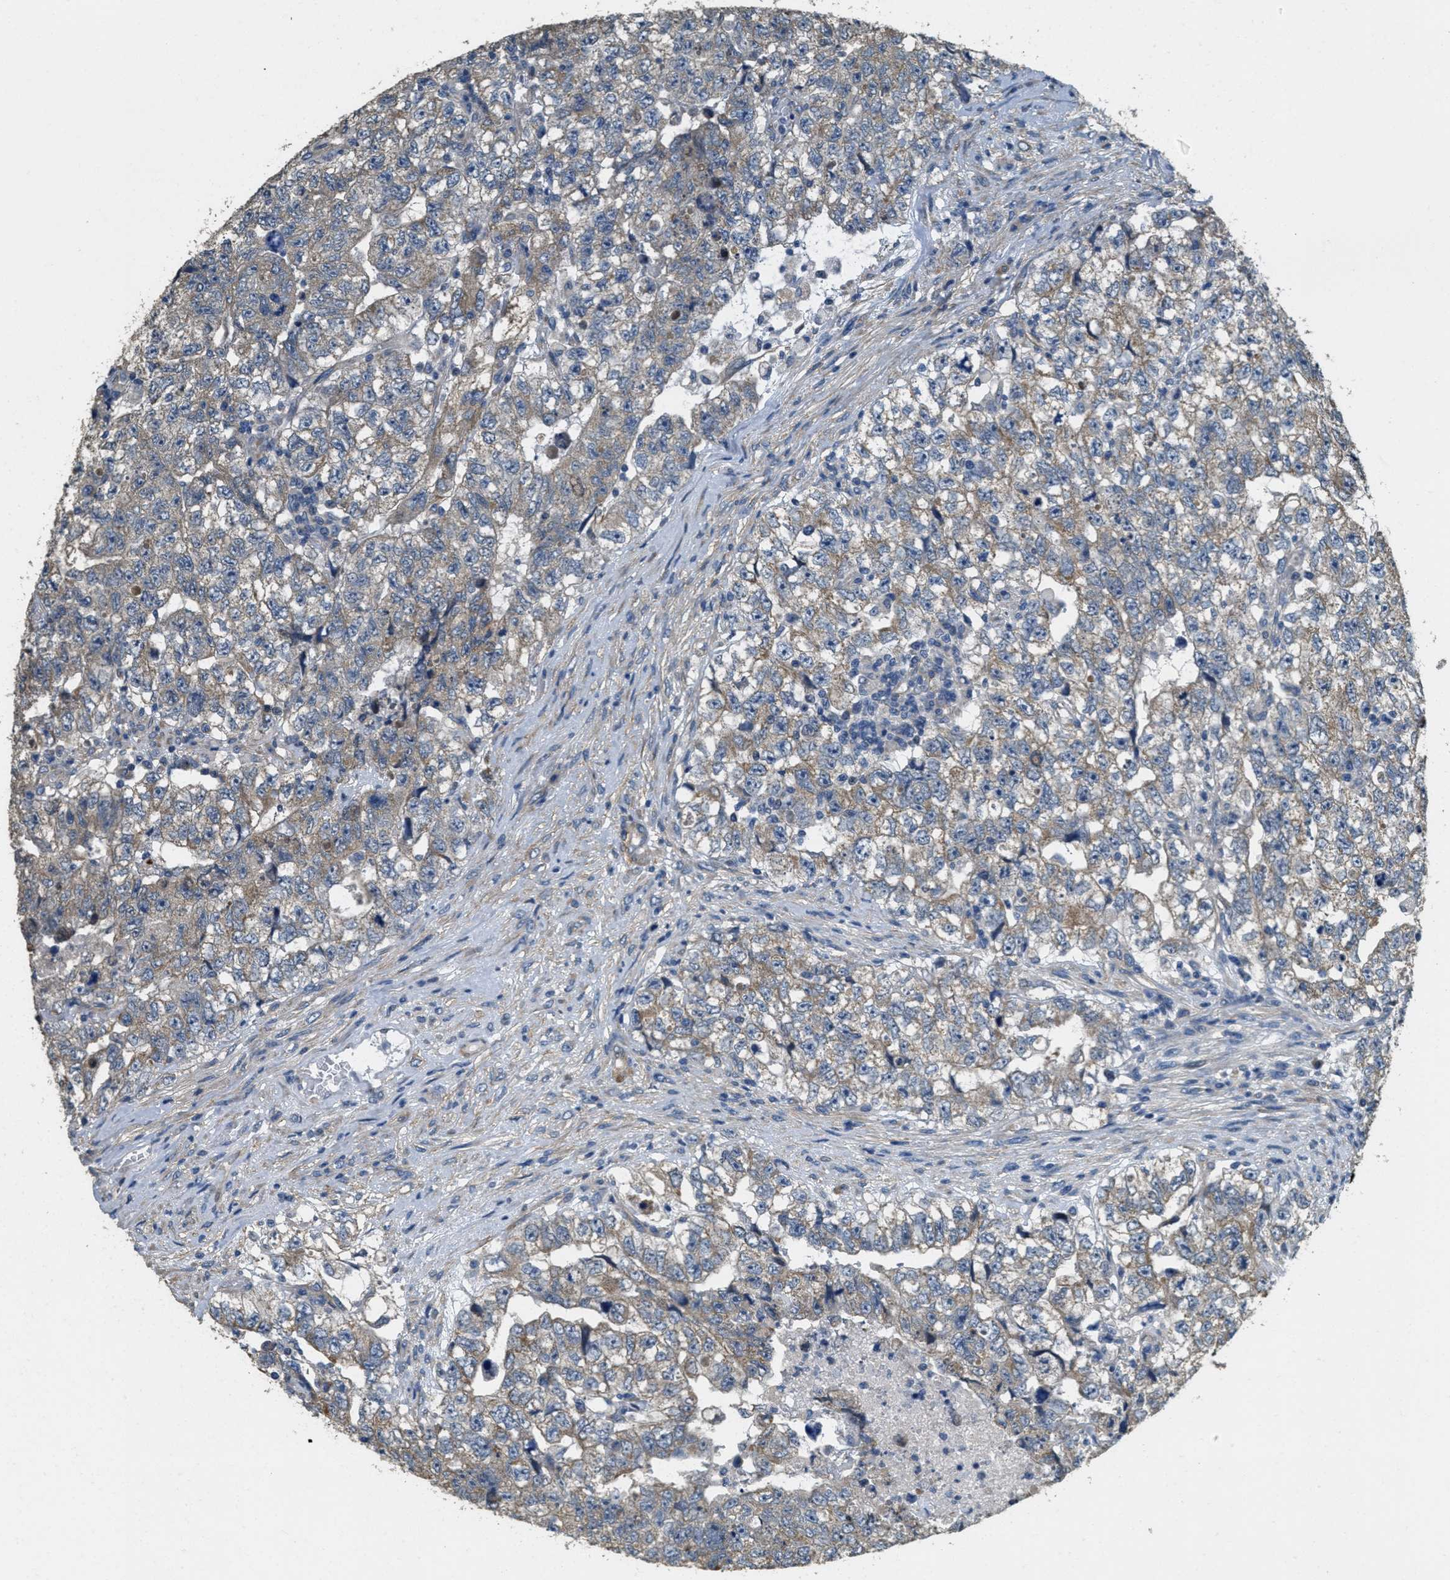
{"staining": {"intensity": "weak", "quantity": ">75%", "location": "cytoplasmic/membranous"}, "tissue": "testis cancer", "cell_type": "Tumor cells", "image_type": "cancer", "snomed": [{"axis": "morphology", "description": "Carcinoma, Embryonal, NOS"}, {"axis": "topography", "description": "Testis"}], "caption": "The immunohistochemical stain shows weak cytoplasmic/membranous expression in tumor cells of embryonal carcinoma (testis) tissue.", "gene": "TOMM70", "patient": {"sex": "male", "age": 36}}